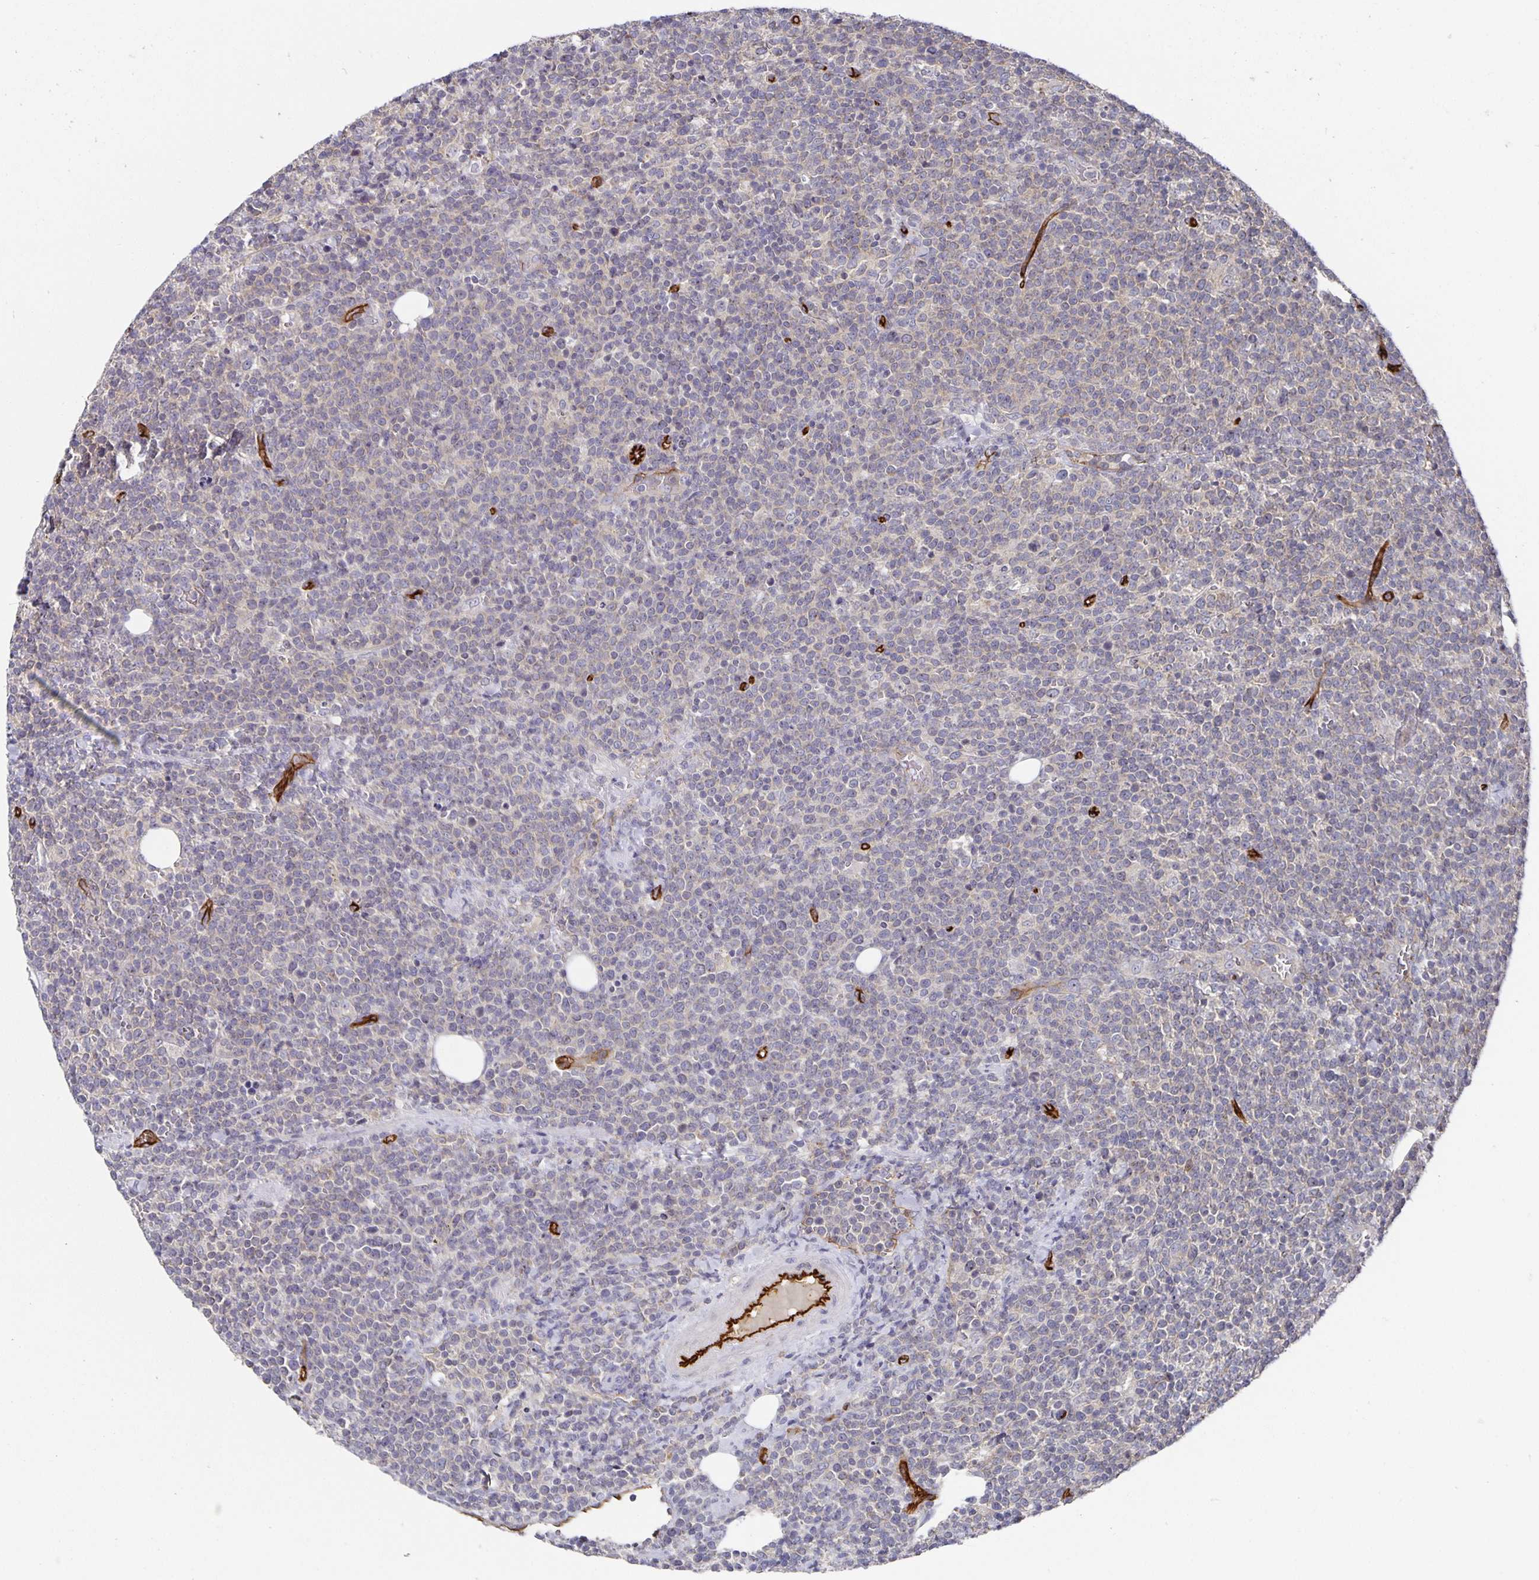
{"staining": {"intensity": "negative", "quantity": "none", "location": "none"}, "tissue": "lymphoma", "cell_type": "Tumor cells", "image_type": "cancer", "snomed": [{"axis": "morphology", "description": "Malignant lymphoma, non-Hodgkin's type, High grade"}, {"axis": "topography", "description": "Lymph node"}], "caption": "Human lymphoma stained for a protein using immunohistochemistry (IHC) displays no positivity in tumor cells.", "gene": "PODXL", "patient": {"sex": "male", "age": 61}}